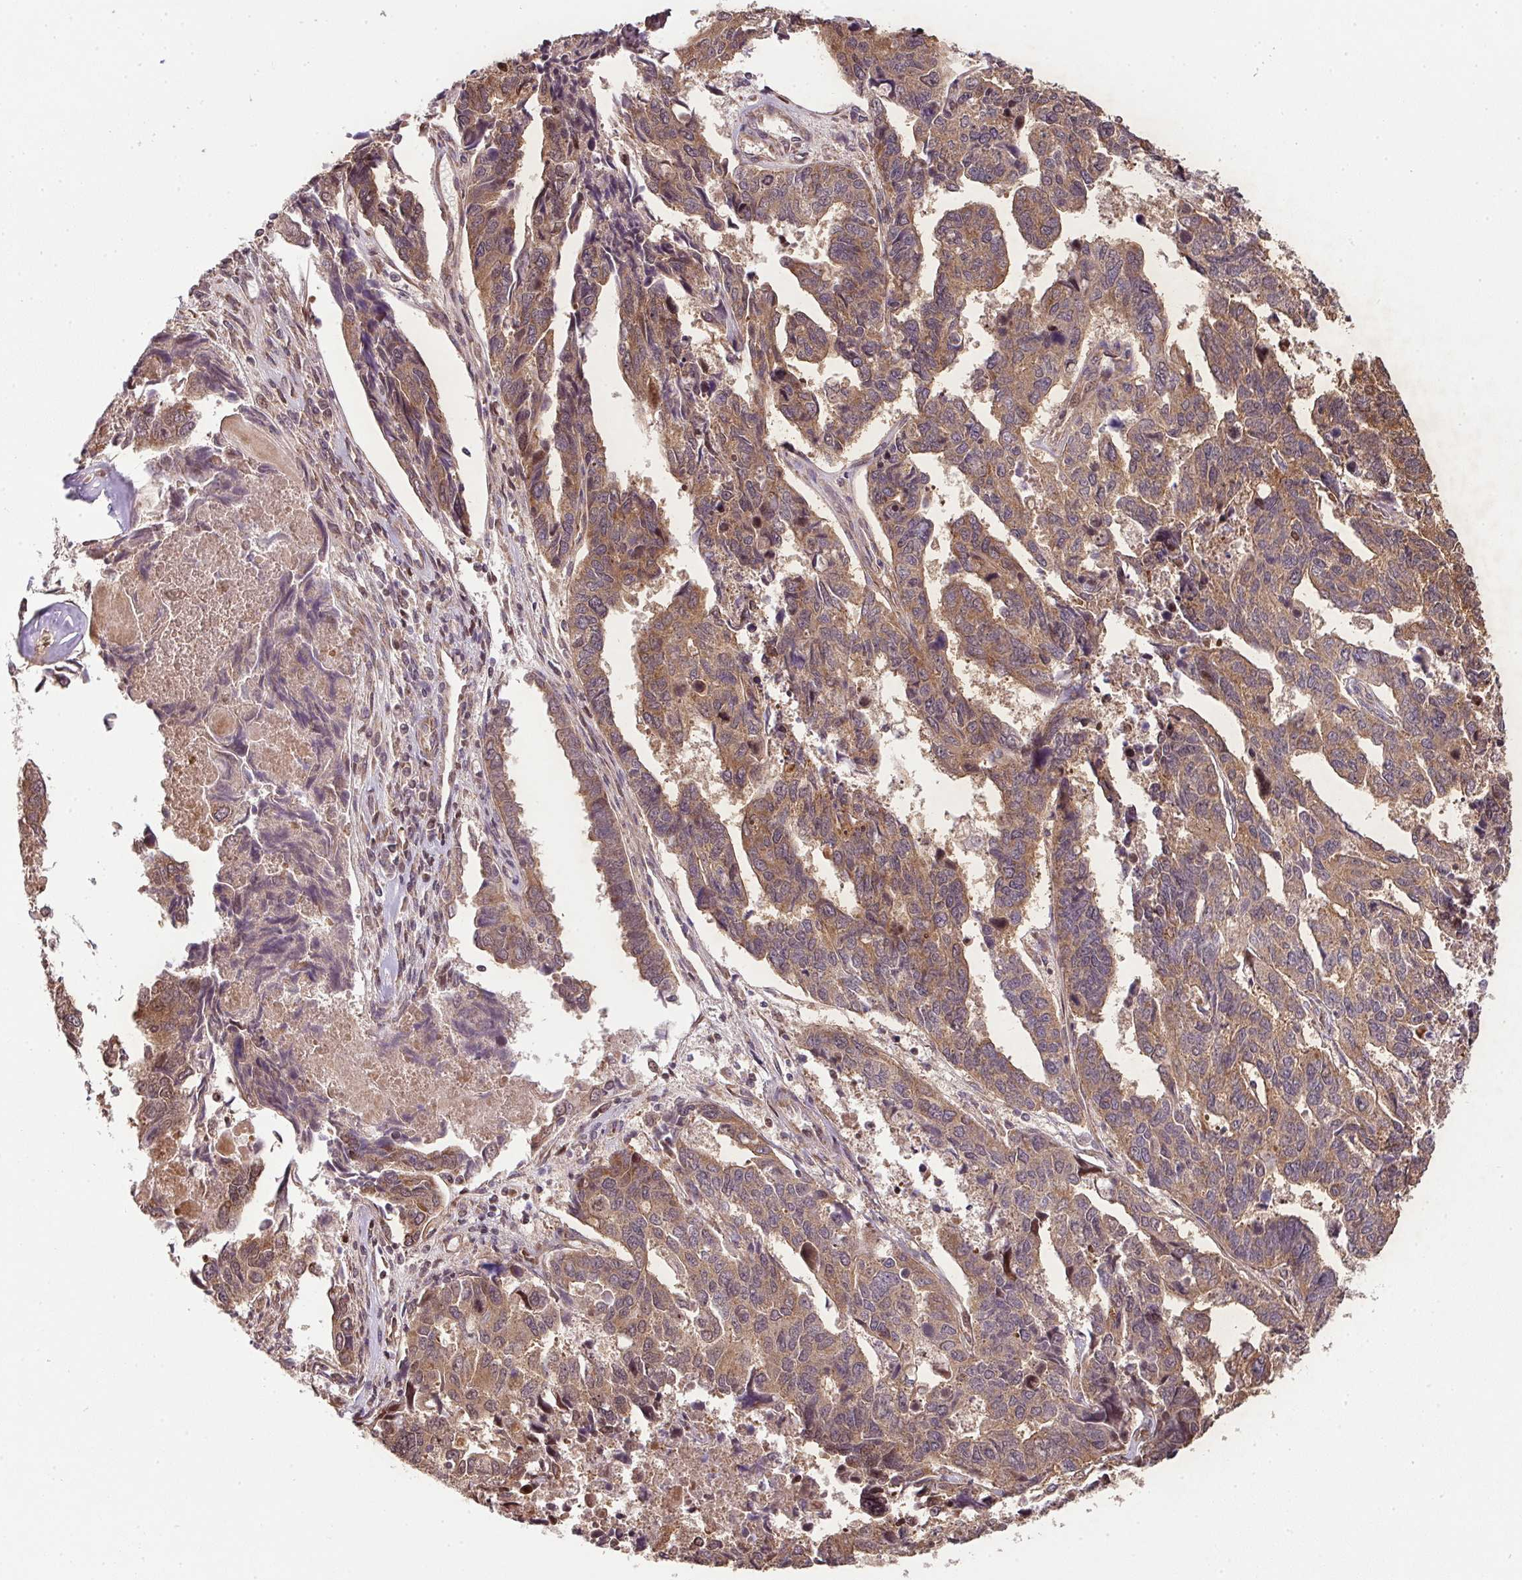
{"staining": {"intensity": "moderate", "quantity": ">75%", "location": "cytoplasmic/membranous"}, "tissue": "endometrial cancer", "cell_type": "Tumor cells", "image_type": "cancer", "snomed": [{"axis": "morphology", "description": "Adenocarcinoma, NOS"}, {"axis": "topography", "description": "Endometrium"}], "caption": "IHC of human endometrial cancer (adenocarcinoma) shows medium levels of moderate cytoplasmic/membranous expression in about >75% of tumor cells.", "gene": "PLK1", "patient": {"sex": "female", "age": 73}}